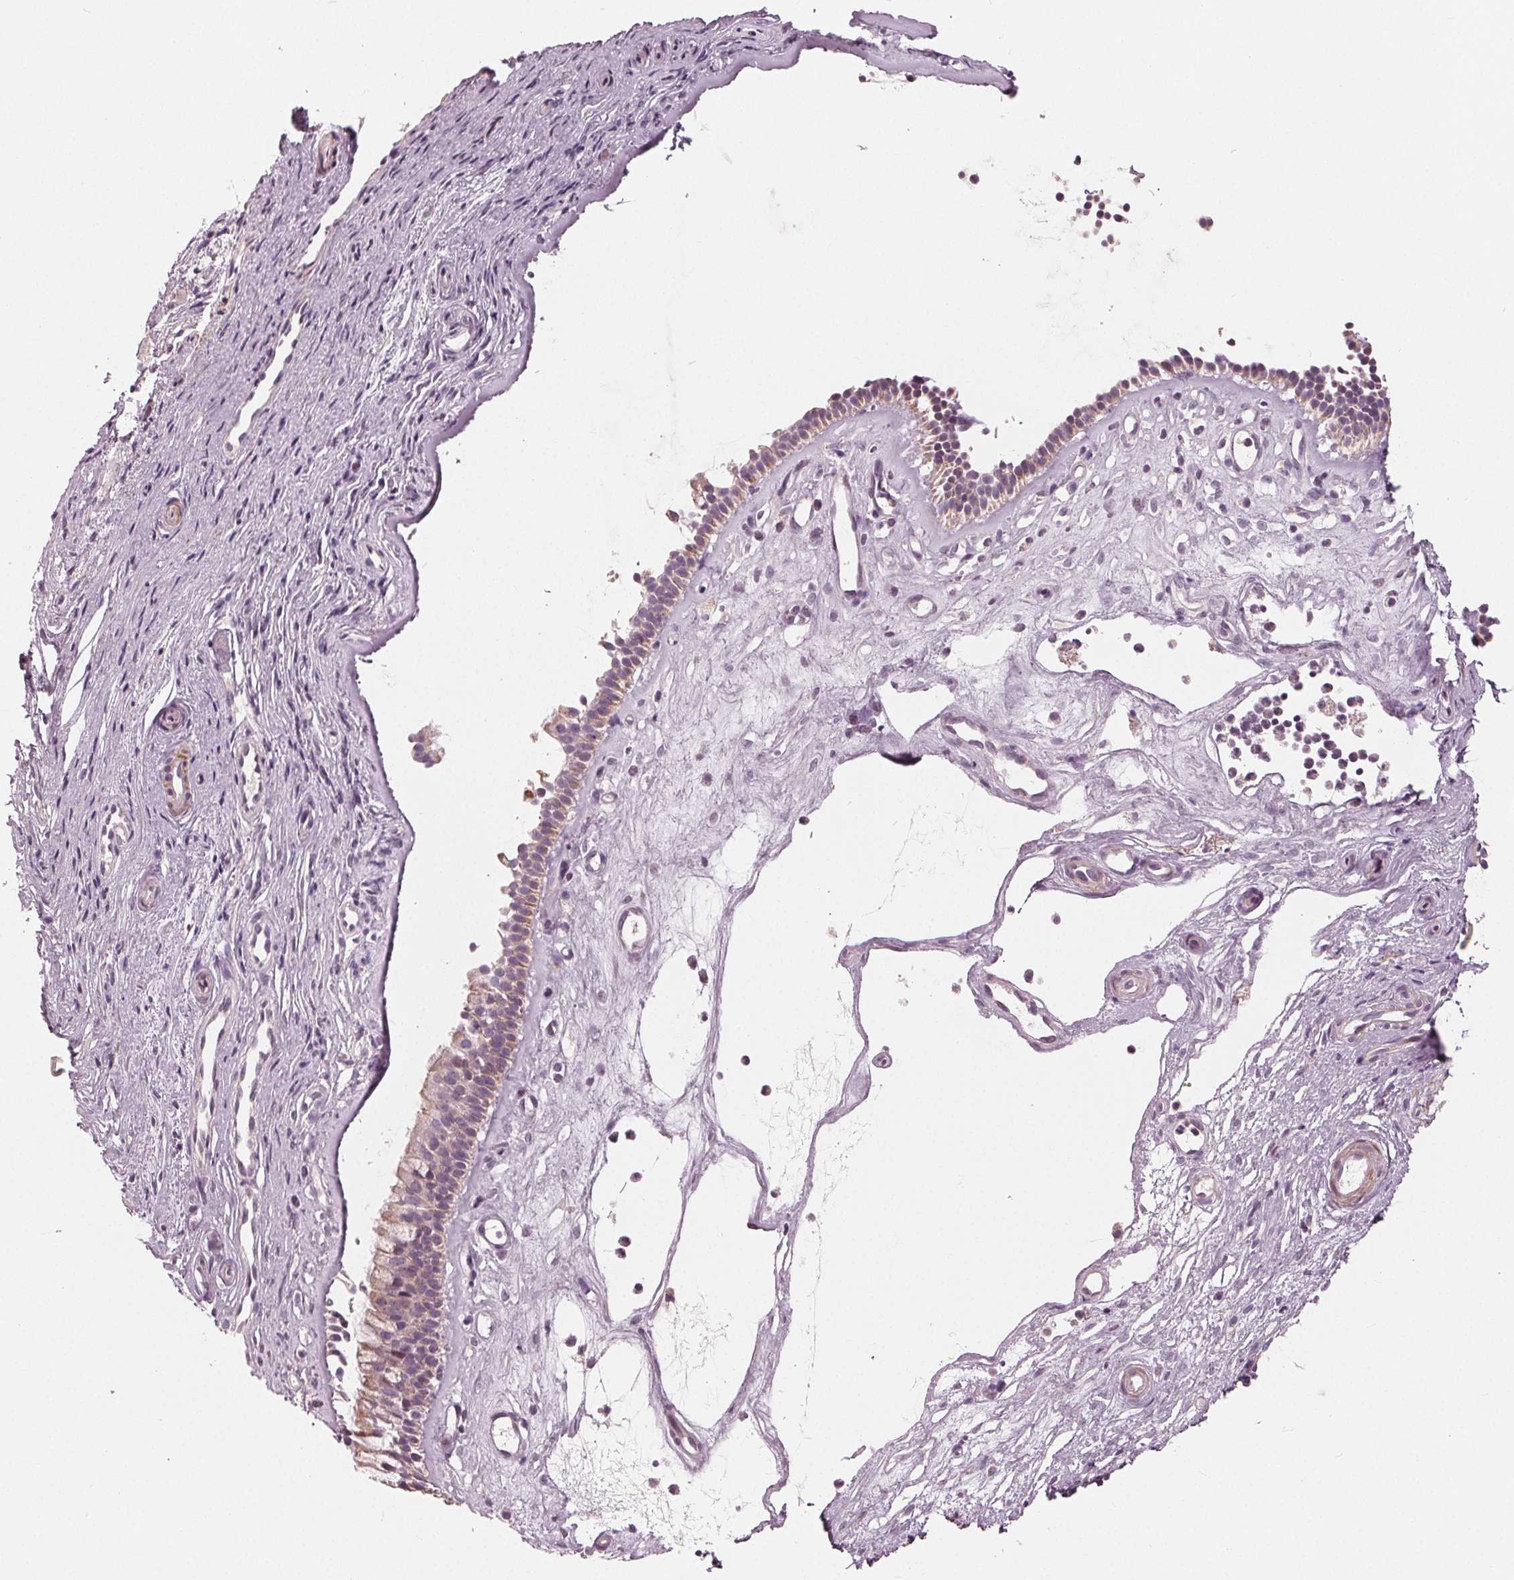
{"staining": {"intensity": "weak", "quantity": "<25%", "location": "cytoplasmic/membranous"}, "tissue": "nasopharynx", "cell_type": "Respiratory epithelial cells", "image_type": "normal", "snomed": [{"axis": "morphology", "description": "Normal tissue, NOS"}, {"axis": "topography", "description": "Nasopharynx"}], "caption": "IHC photomicrograph of normal human nasopharynx stained for a protein (brown), which displays no expression in respiratory epithelial cells.", "gene": "DCAF4L2", "patient": {"sex": "female", "age": 52}}